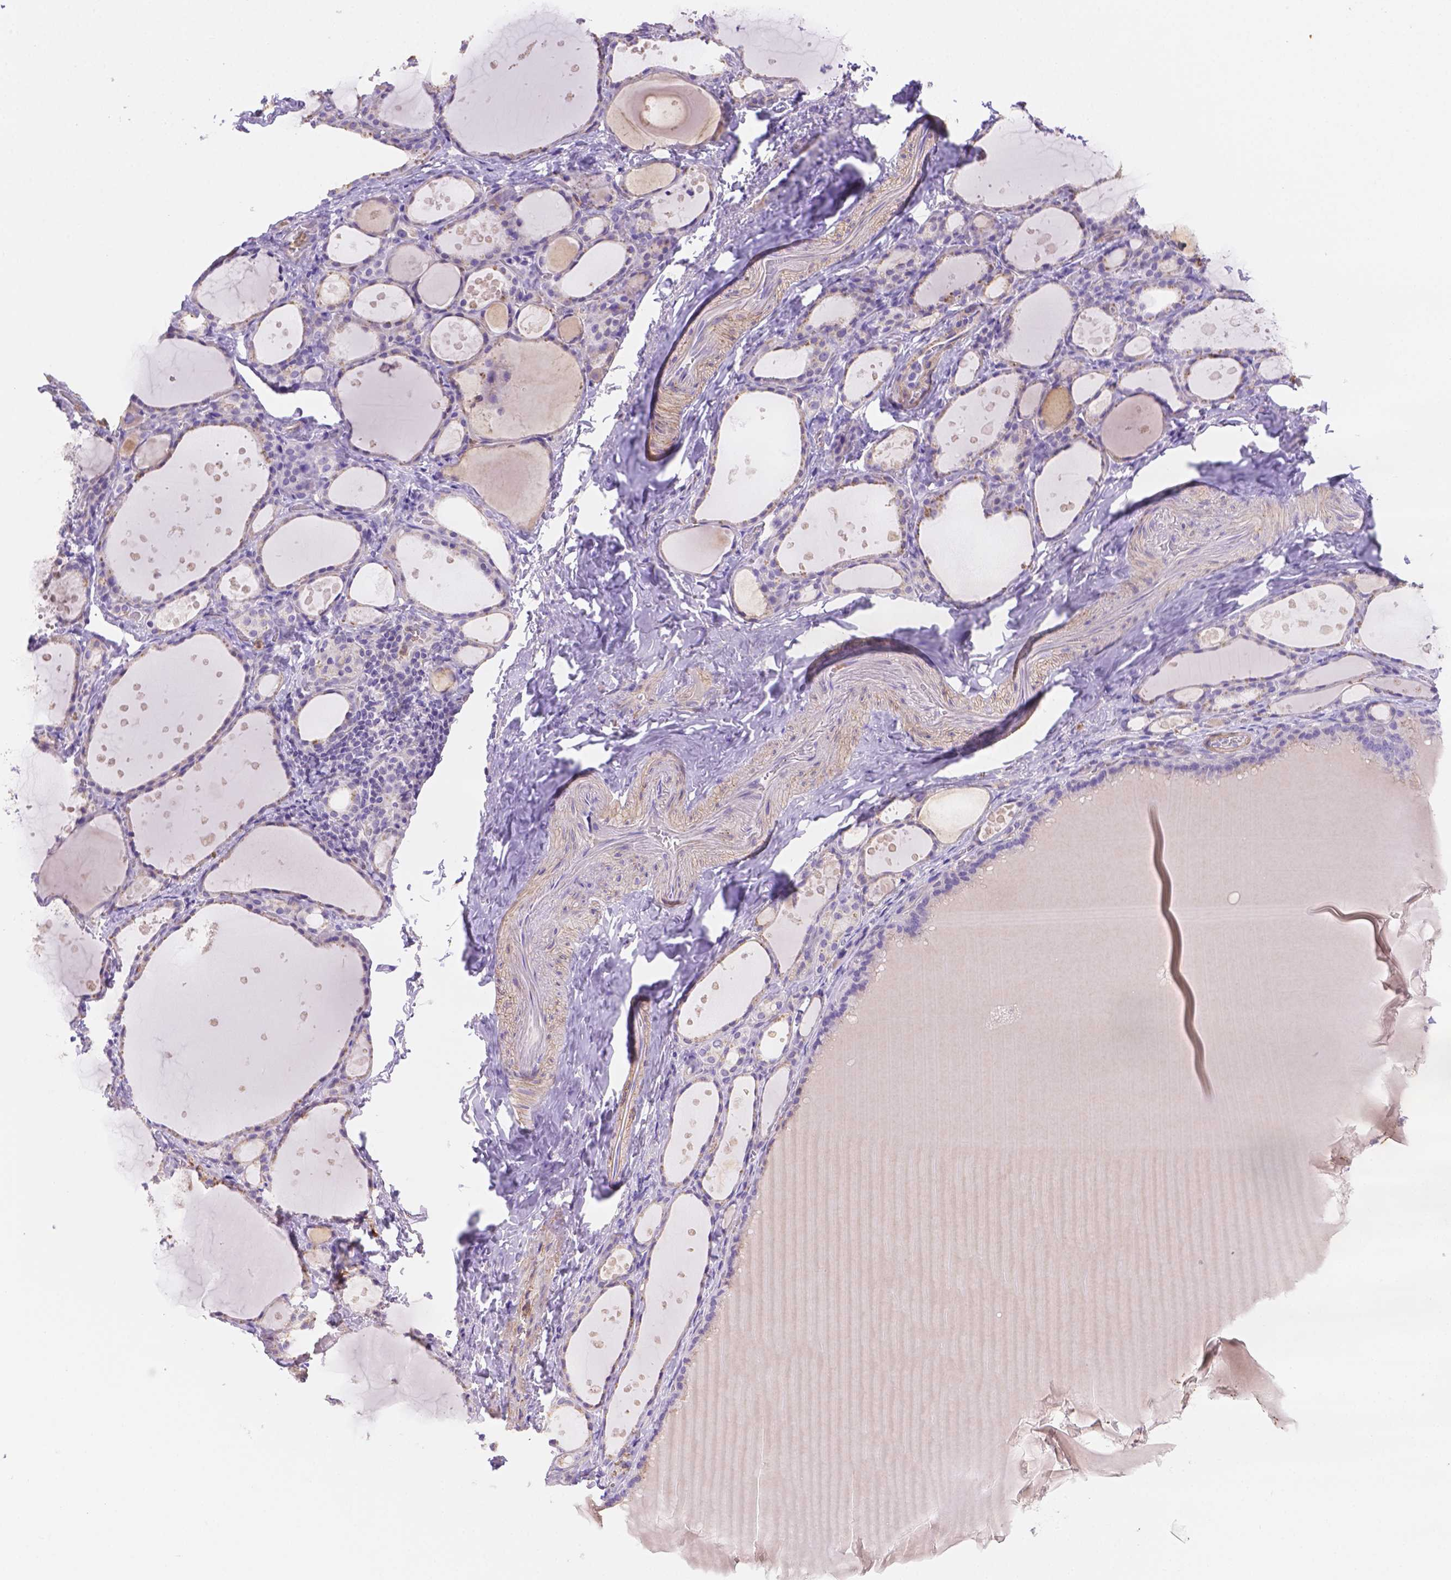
{"staining": {"intensity": "negative", "quantity": "none", "location": "none"}, "tissue": "thyroid gland", "cell_type": "Glandular cells", "image_type": "normal", "snomed": [{"axis": "morphology", "description": "Normal tissue, NOS"}, {"axis": "topography", "description": "Thyroid gland"}], "caption": "A high-resolution micrograph shows immunohistochemistry (IHC) staining of normal thyroid gland, which demonstrates no significant positivity in glandular cells.", "gene": "NXPE2", "patient": {"sex": "male", "age": 68}}